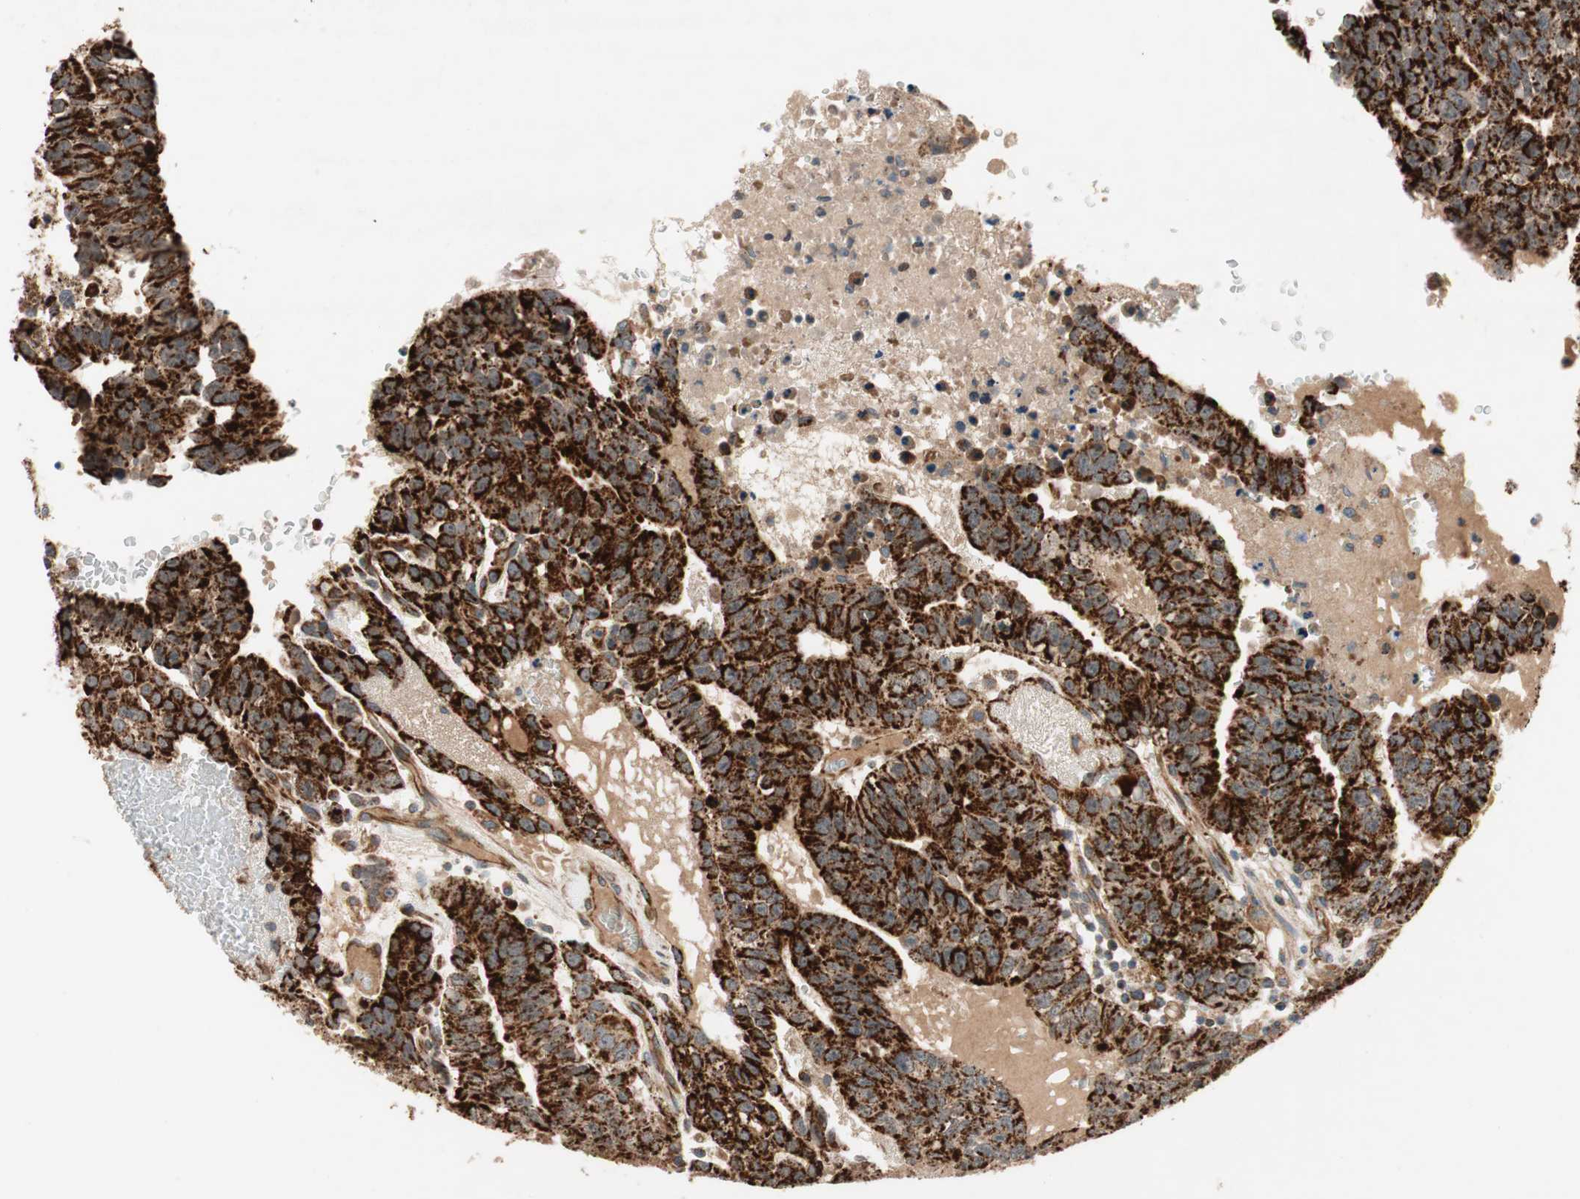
{"staining": {"intensity": "strong", "quantity": ">75%", "location": "cytoplasmic/membranous"}, "tissue": "testis cancer", "cell_type": "Tumor cells", "image_type": "cancer", "snomed": [{"axis": "morphology", "description": "Seminoma, NOS"}, {"axis": "morphology", "description": "Carcinoma, Embryonal, NOS"}, {"axis": "topography", "description": "Testis"}], "caption": "Protein positivity by immunohistochemistry (IHC) demonstrates strong cytoplasmic/membranous positivity in approximately >75% of tumor cells in embryonal carcinoma (testis).", "gene": "AKAP1", "patient": {"sex": "male", "age": 52}}